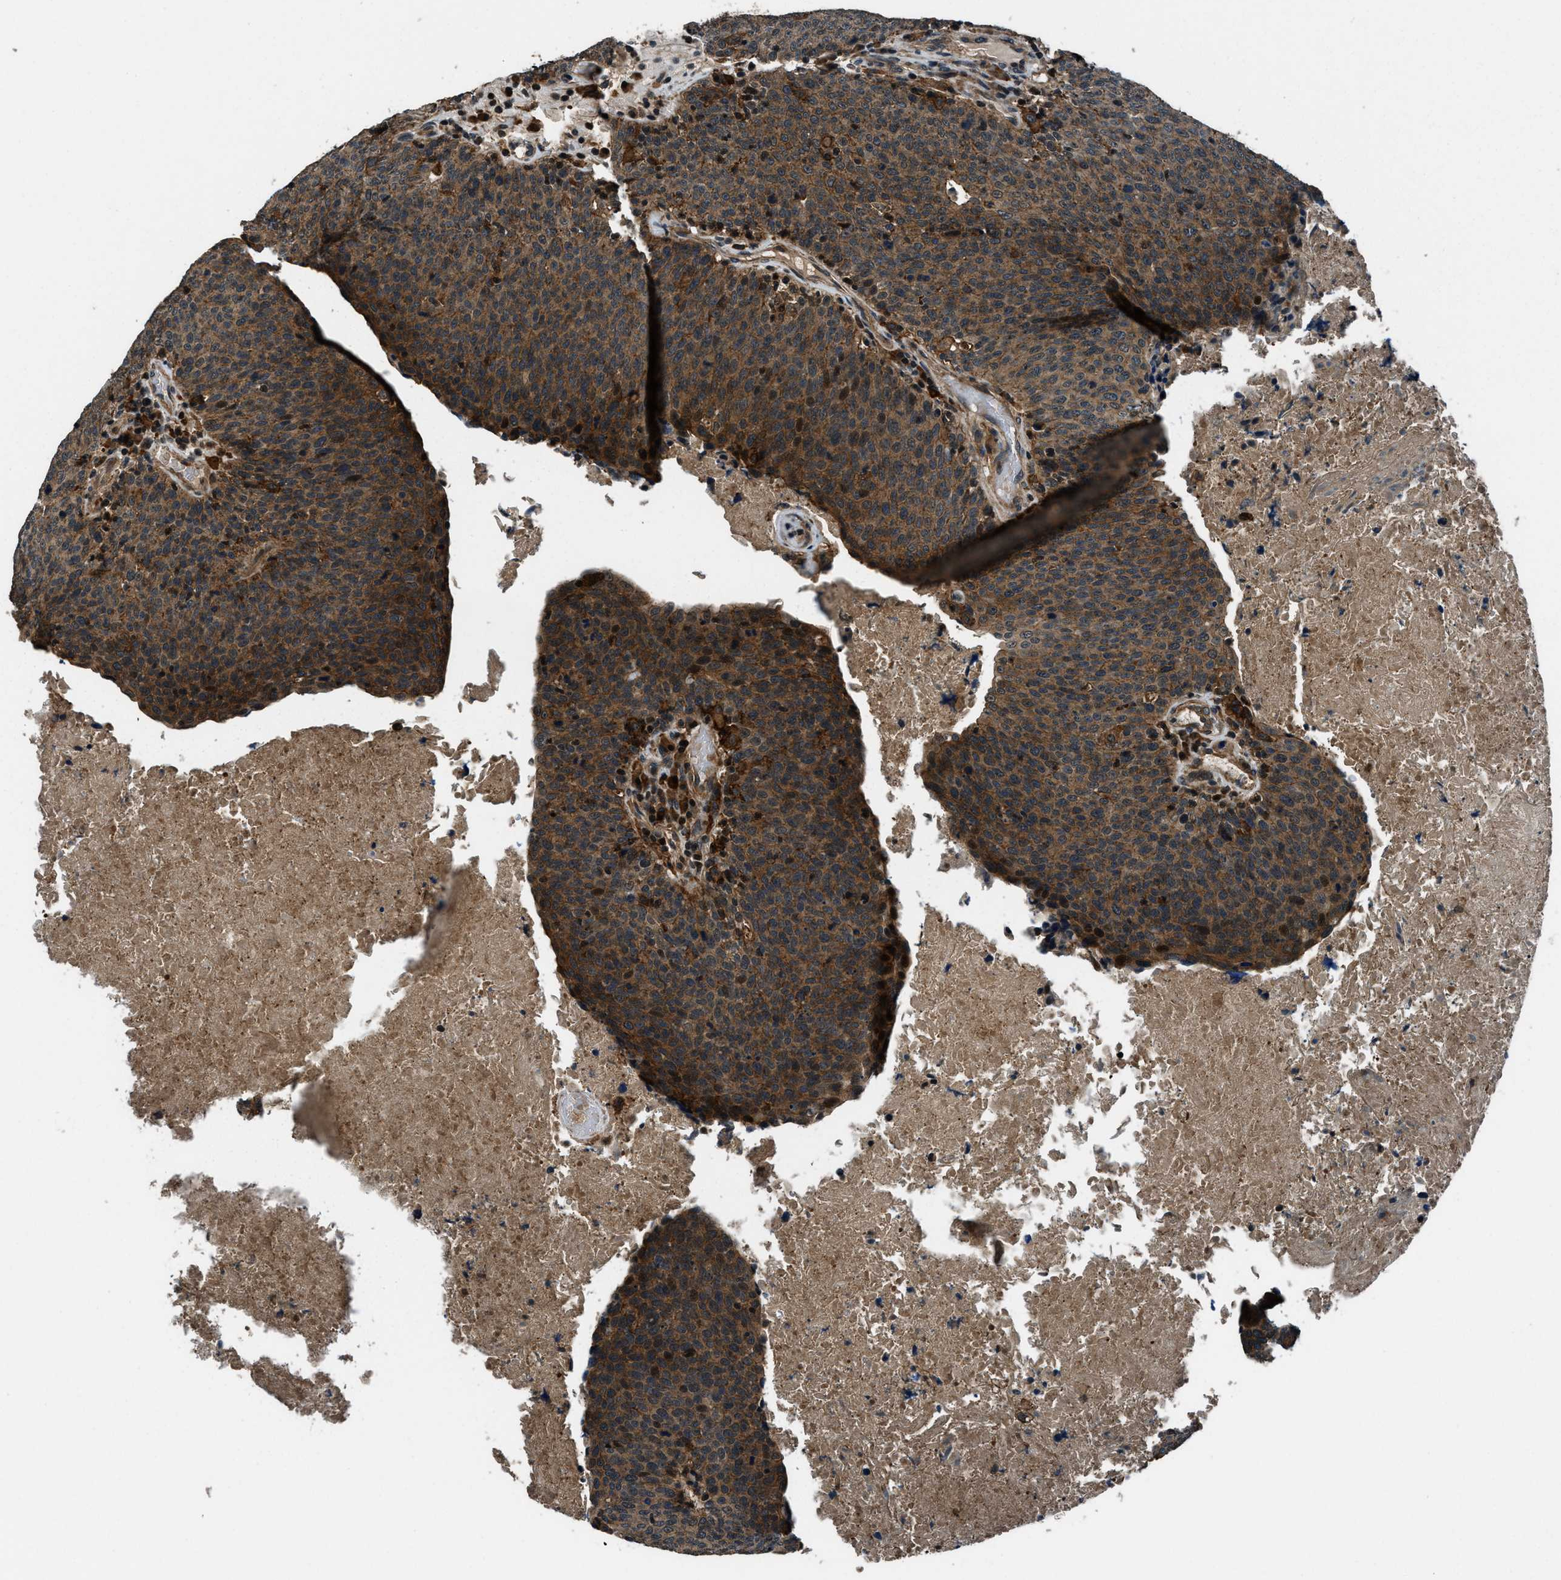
{"staining": {"intensity": "strong", "quantity": ">75%", "location": "cytoplasmic/membranous"}, "tissue": "head and neck cancer", "cell_type": "Tumor cells", "image_type": "cancer", "snomed": [{"axis": "morphology", "description": "Squamous cell carcinoma, NOS"}, {"axis": "morphology", "description": "Squamous cell carcinoma, metastatic, NOS"}, {"axis": "topography", "description": "Lymph node"}, {"axis": "topography", "description": "Head-Neck"}], "caption": "The histopathology image reveals a brown stain indicating the presence of a protein in the cytoplasmic/membranous of tumor cells in head and neck squamous cell carcinoma. (DAB (3,3'-diaminobenzidine) IHC, brown staining for protein, blue staining for nuclei).", "gene": "ARHGEF11", "patient": {"sex": "male", "age": 62}}